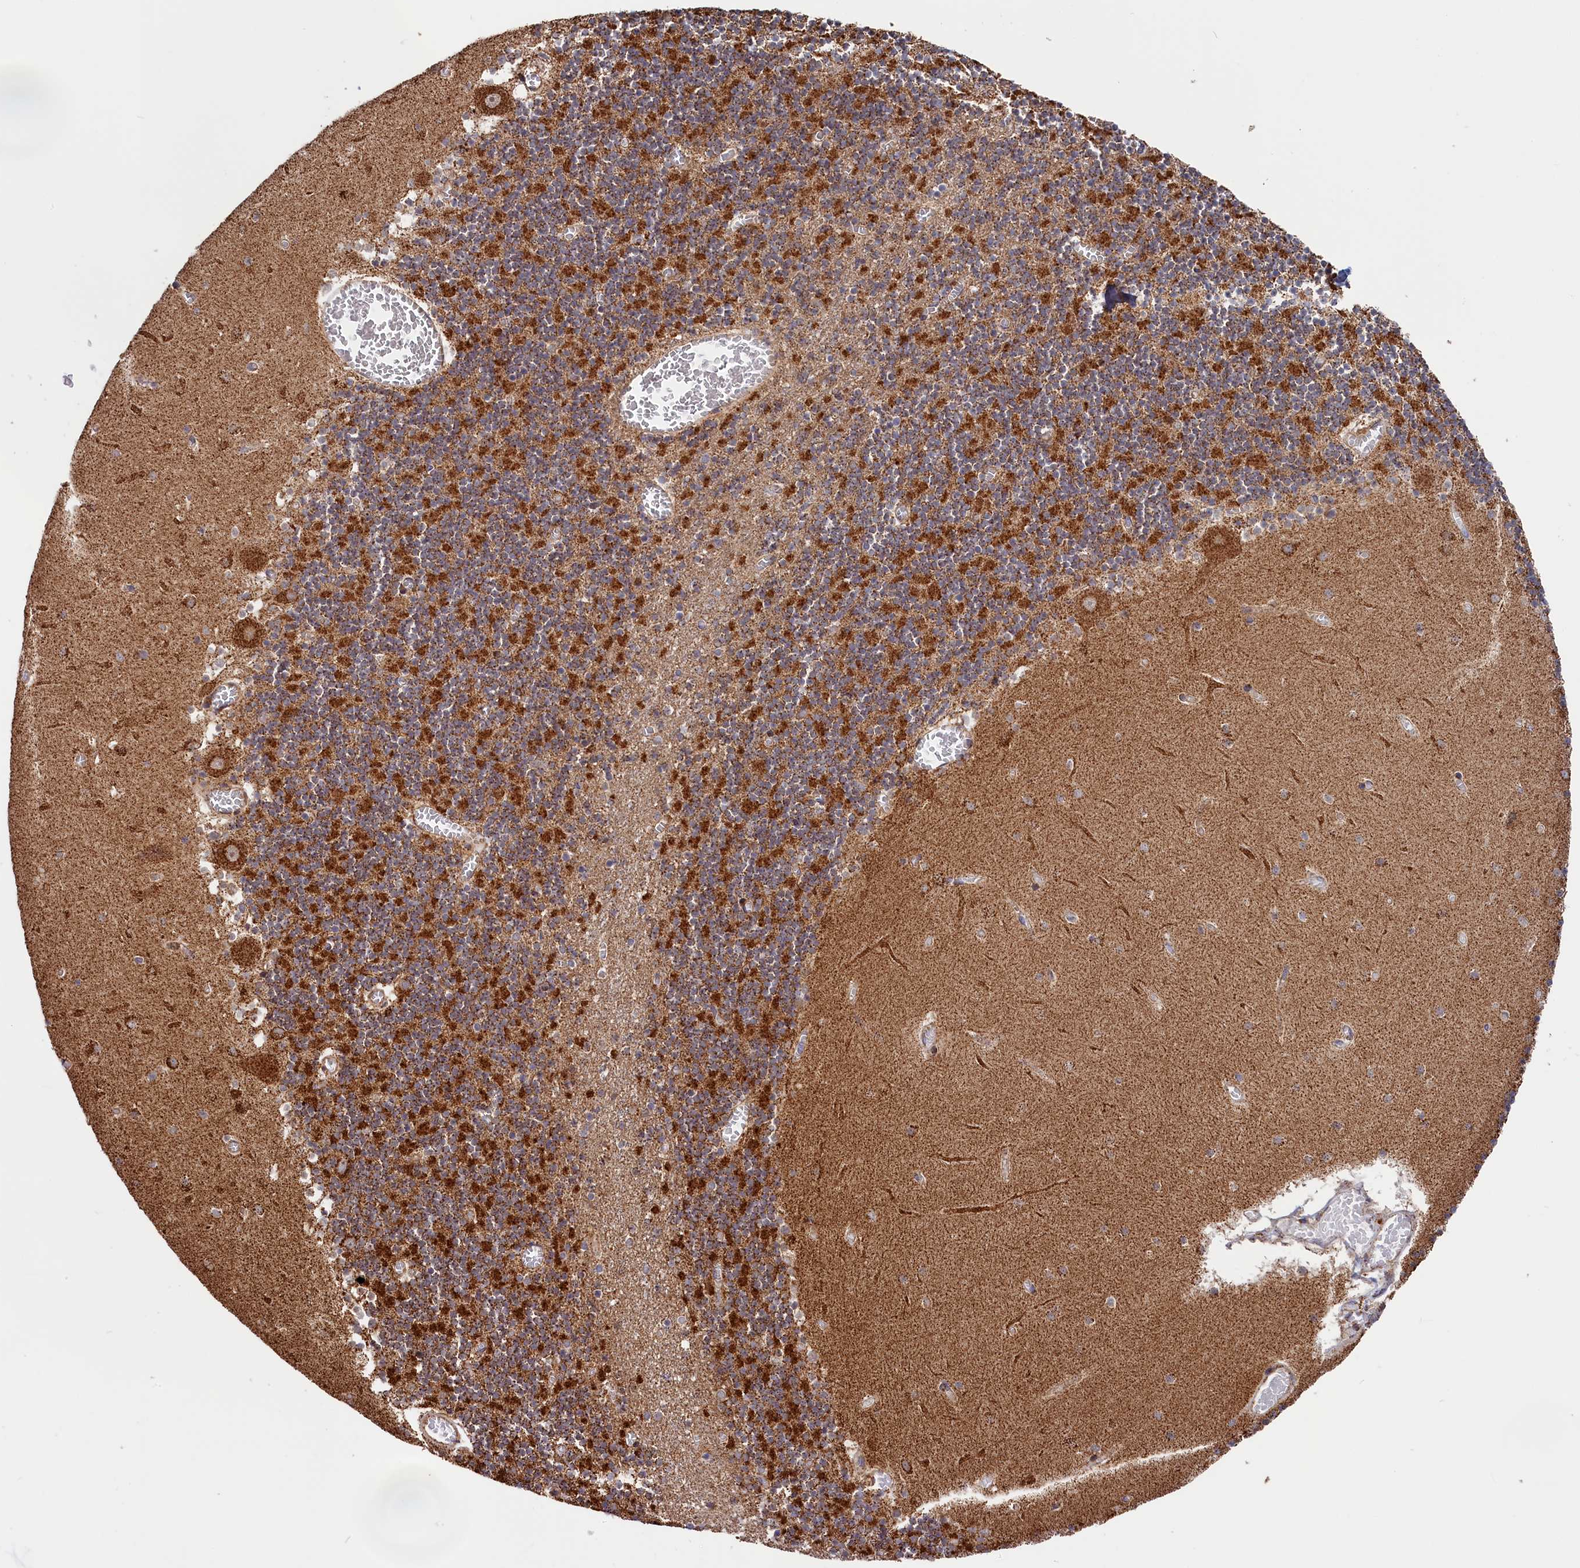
{"staining": {"intensity": "strong", "quantity": "25%-75%", "location": "cytoplasmic/membranous"}, "tissue": "cerebellum", "cell_type": "Cells in granular layer", "image_type": "normal", "snomed": [{"axis": "morphology", "description": "Normal tissue, NOS"}, {"axis": "topography", "description": "Cerebellum"}], "caption": "An immunohistochemistry (IHC) photomicrograph of unremarkable tissue is shown. Protein staining in brown highlights strong cytoplasmic/membranous positivity in cerebellum within cells in granular layer.", "gene": "MACROD1", "patient": {"sex": "female", "age": 28}}